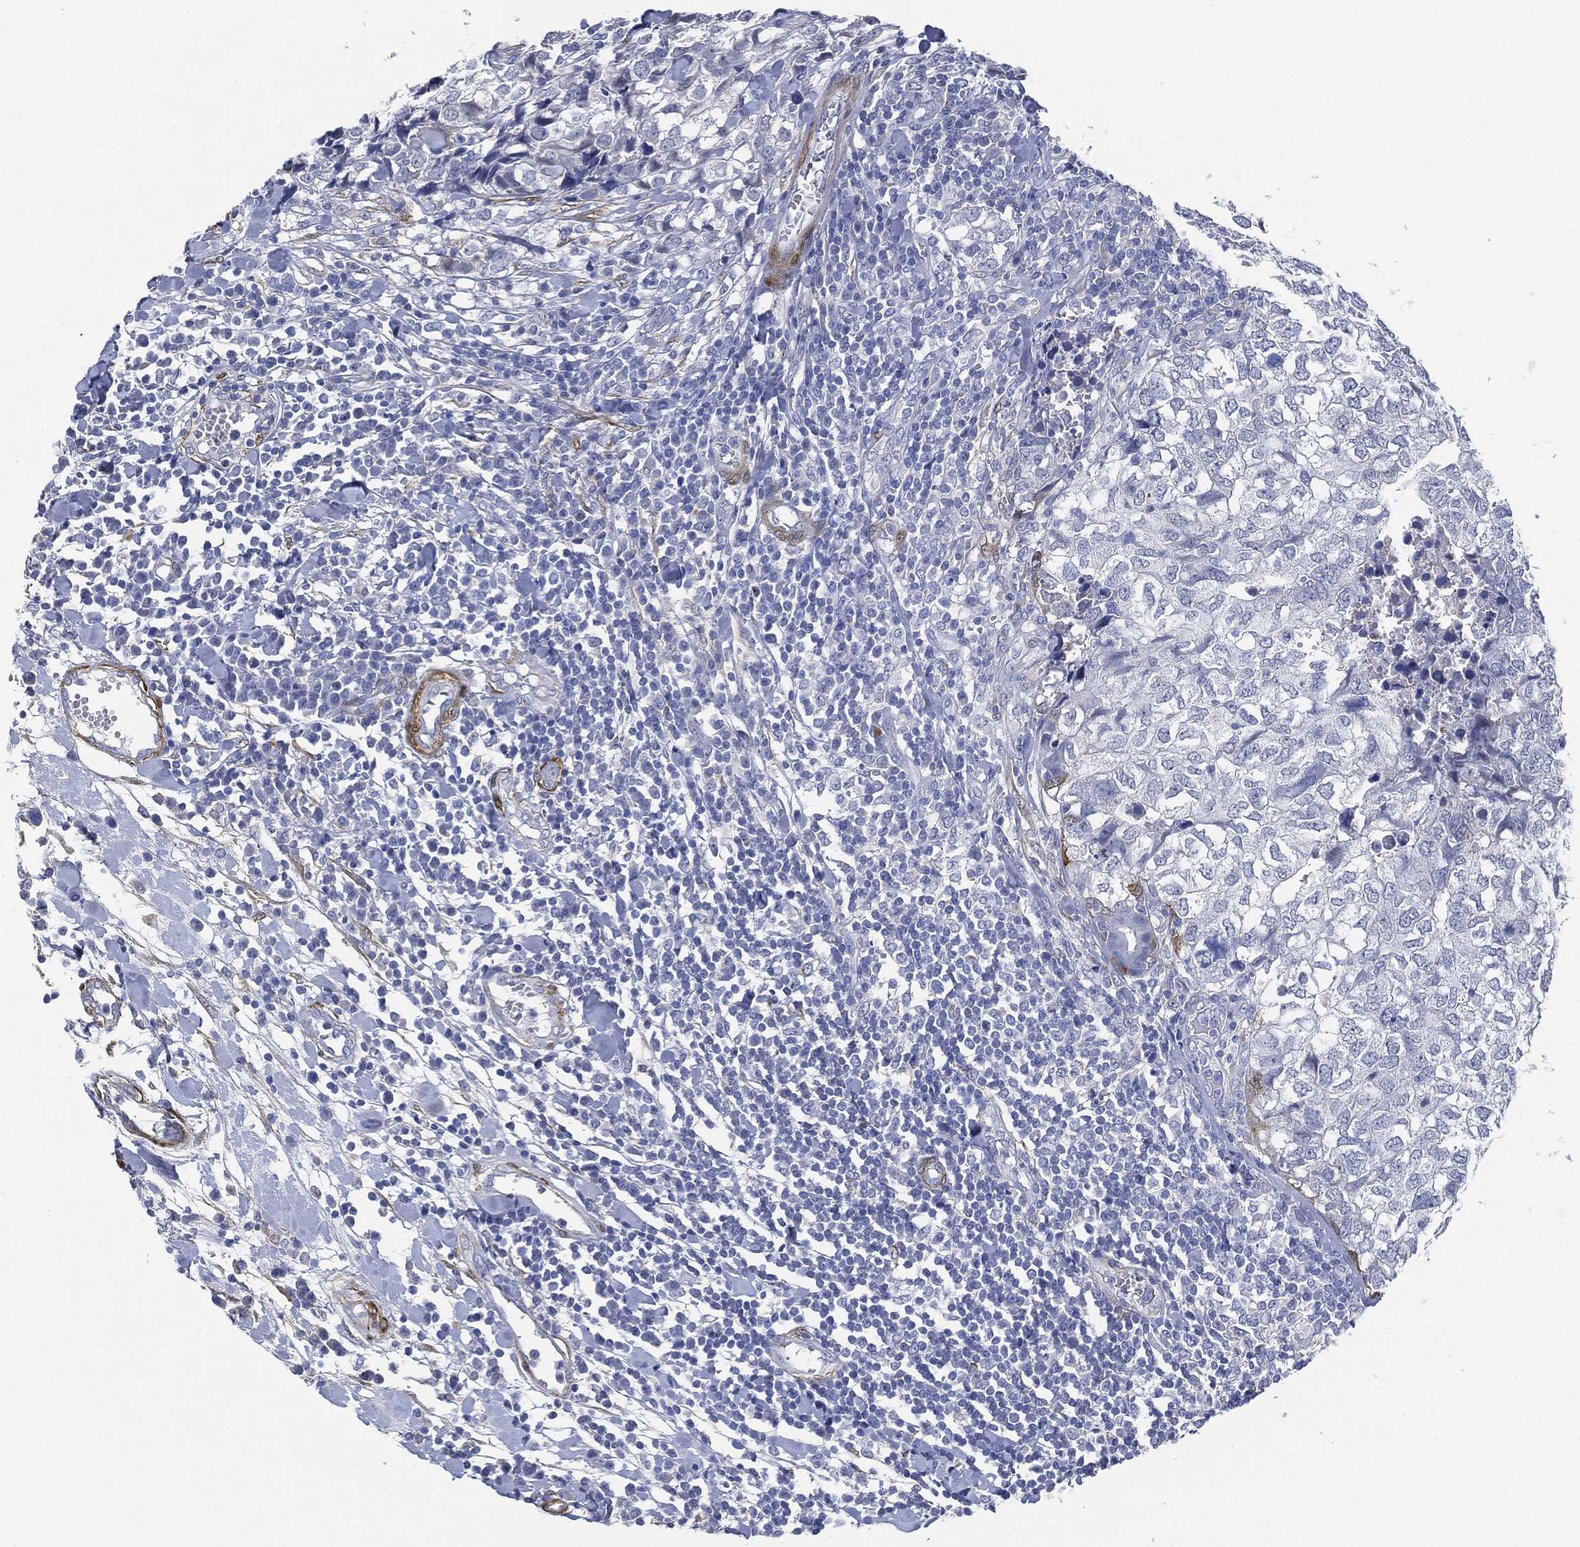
{"staining": {"intensity": "negative", "quantity": "none", "location": "none"}, "tissue": "breast cancer", "cell_type": "Tumor cells", "image_type": "cancer", "snomed": [{"axis": "morphology", "description": "Duct carcinoma"}, {"axis": "topography", "description": "Breast"}], "caption": "The IHC histopathology image has no significant expression in tumor cells of breast cancer tissue. Nuclei are stained in blue.", "gene": "TAGLN", "patient": {"sex": "female", "age": 30}}